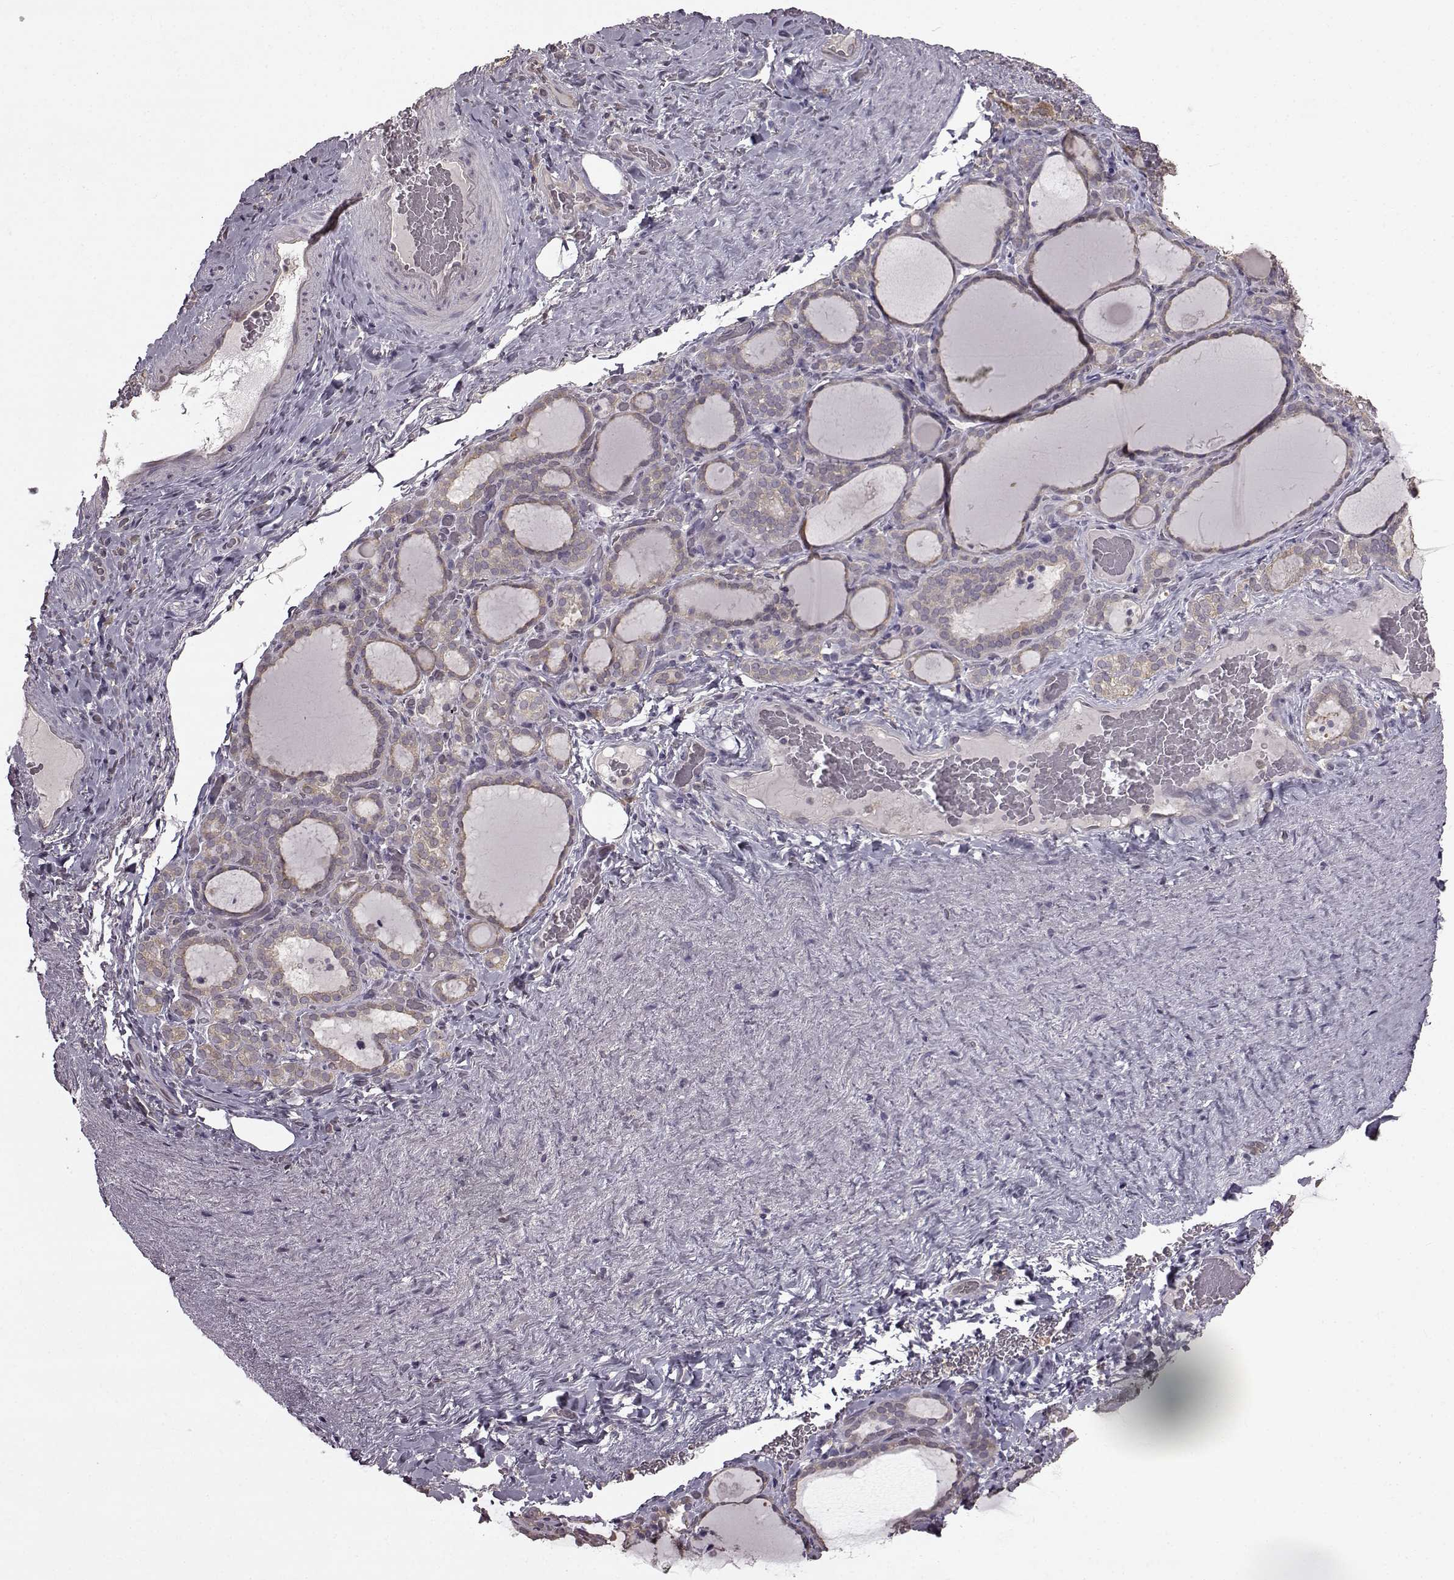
{"staining": {"intensity": "weak", "quantity": ">75%", "location": "cytoplasmic/membranous"}, "tissue": "thyroid gland", "cell_type": "Glandular cells", "image_type": "normal", "snomed": [{"axis": "morphology", "description": "Normal tissue, NOS"}, {"axis": "topography", "description": "Thyroid gland"}], "caption": "Immunohistochemistry (IHC) of normal thyroid gland reveals low levels of weak cytoplasmic/membranous positivity in about >75% of glandular cells.", "gene": "NME1", "patient": {"sex": "female", "age": 22}}